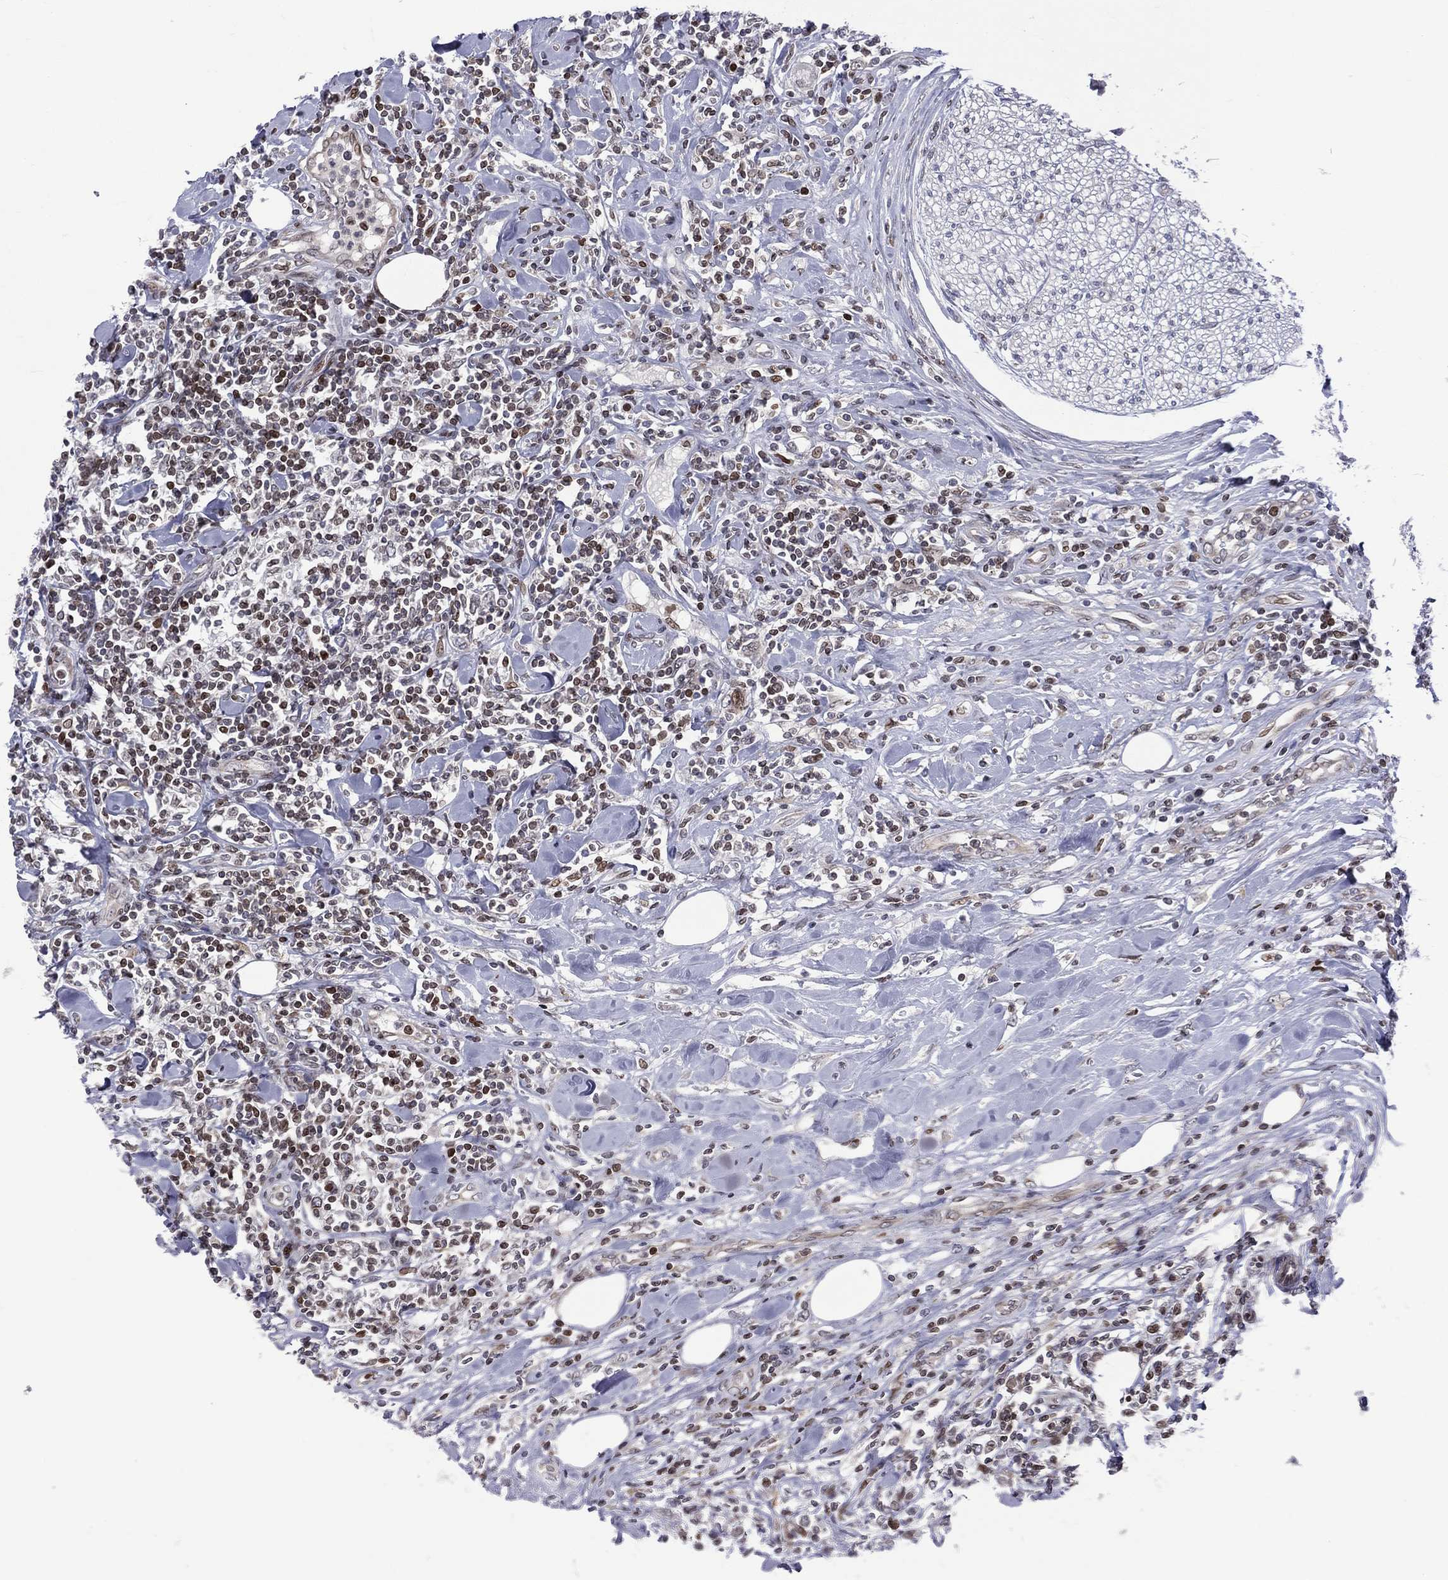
{"staining": {"intensity": "strong", "quantity": "<25%", "location": "nuclear"}, "tissue": "lymphoma", "cell_type": "Tumor cells", "image_type": "cancer", "snomed": [{"axis": "morphology", "description": "Malignant lymphoma, non-Hodgkin's type, High grade"}, {"axis": "topography", "description": "Lymph node"}], "caption": "A histopathology image of human malignant lymphoma, non-Hodgkin's type (high-grade) stained for a protein exhibits strong nuclear brown staining in tumor cells. The protein is stained brown, and the nuclei are stained in blue (DAB IHC with brightfield microscopy, high magnification).", "gene": "DBF4B", "patient": {"sex": "female", "age": 84}}